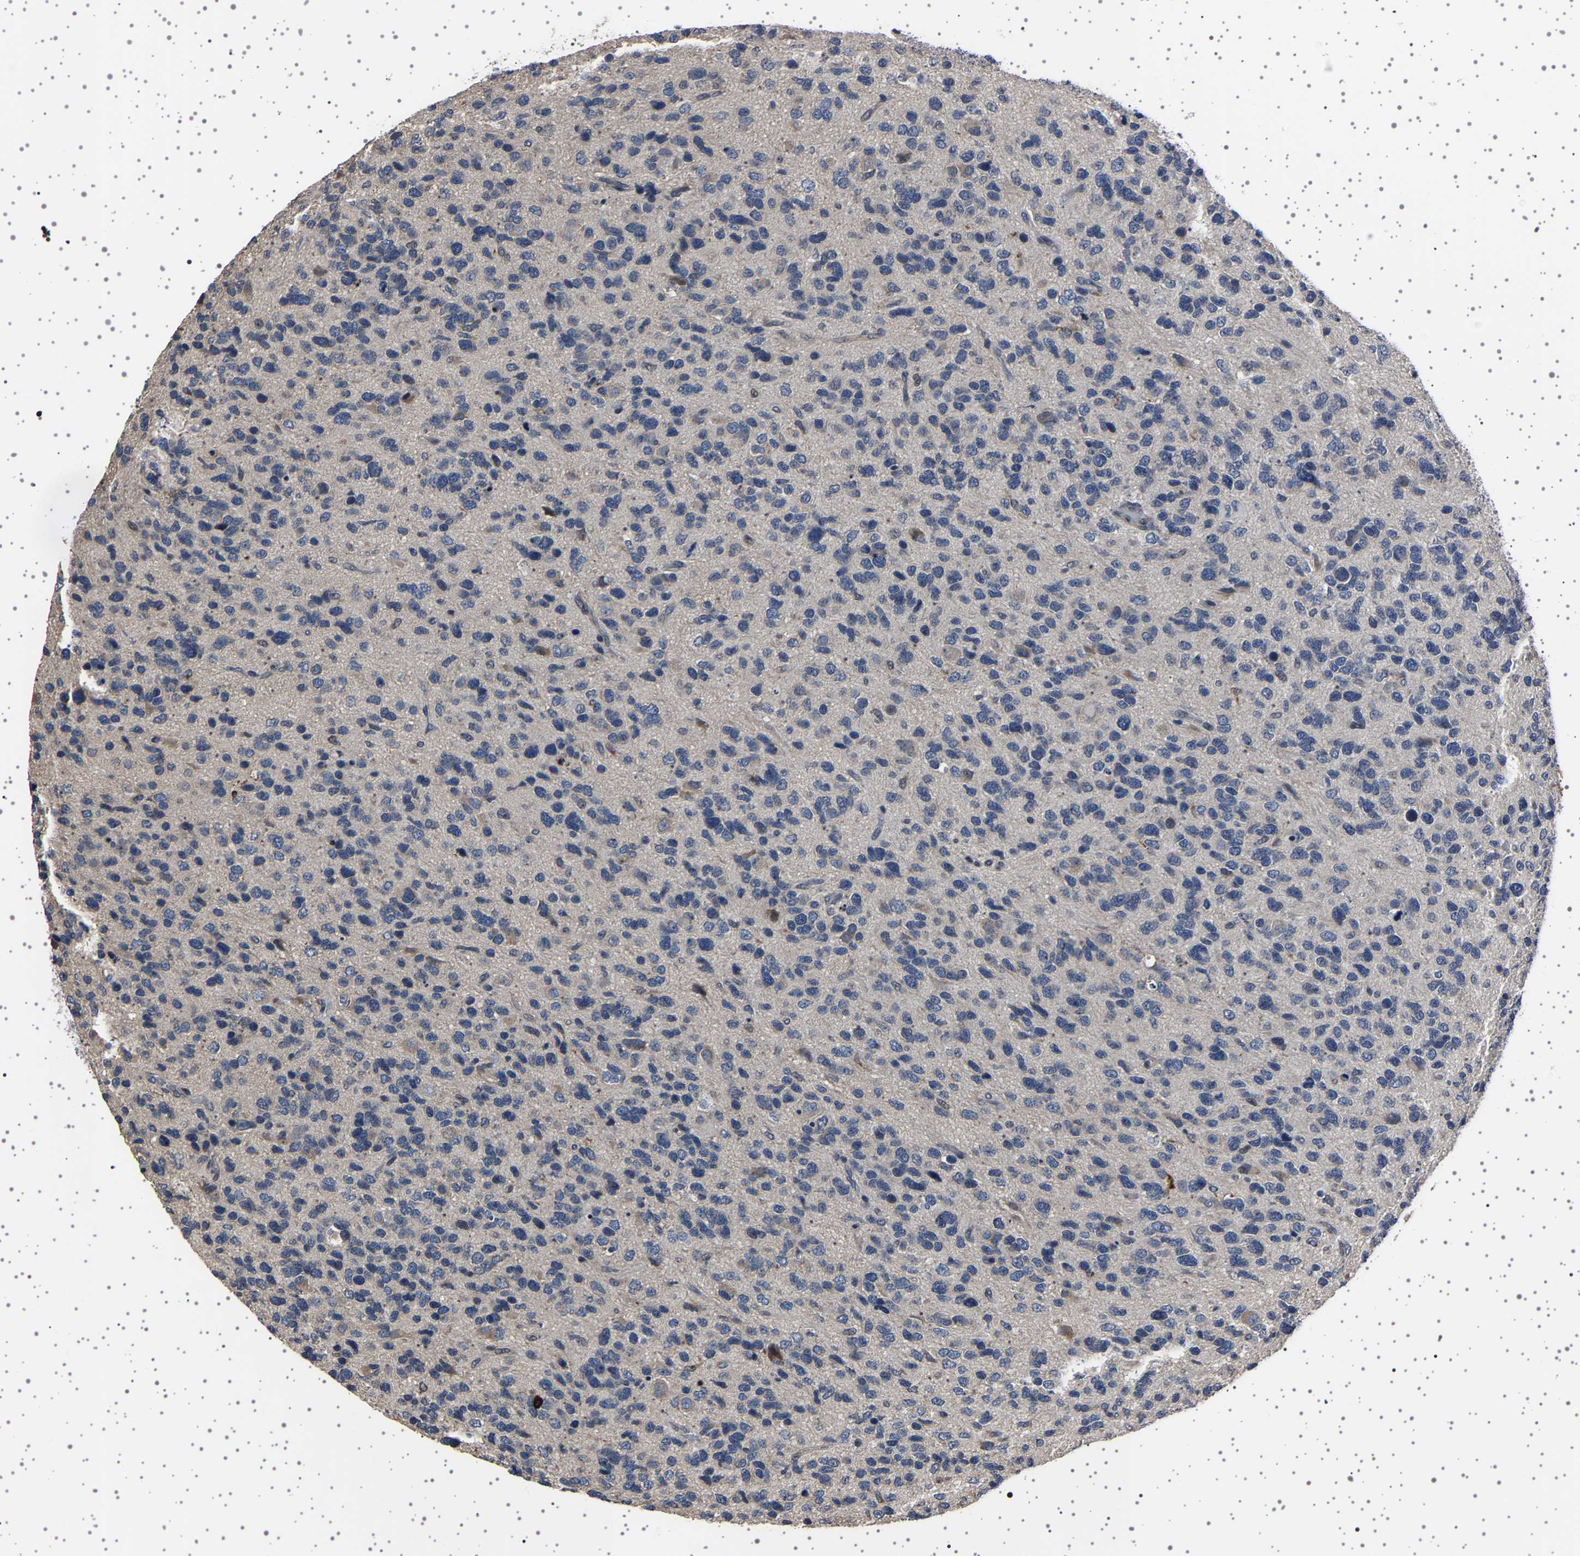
{"staining": {"intensity": "weak", "quantity": "<25%", "location": "cytoplasmic/membranous"}, "tissue": "glioma", "cell_type": "Tumor cells", "image_type": "cancer", "snomed": [{"axis": "morphology", "description": "Glioma, malignant, High grade"}, {"axis": "topography", "description": "Brain"}], "caption": "An immunohistochemistry image of glioma is shown. There is no staining in tumor cells of glioma.", "gene": "IL10RB", "patient": {"sex": "female", "age": 58}}